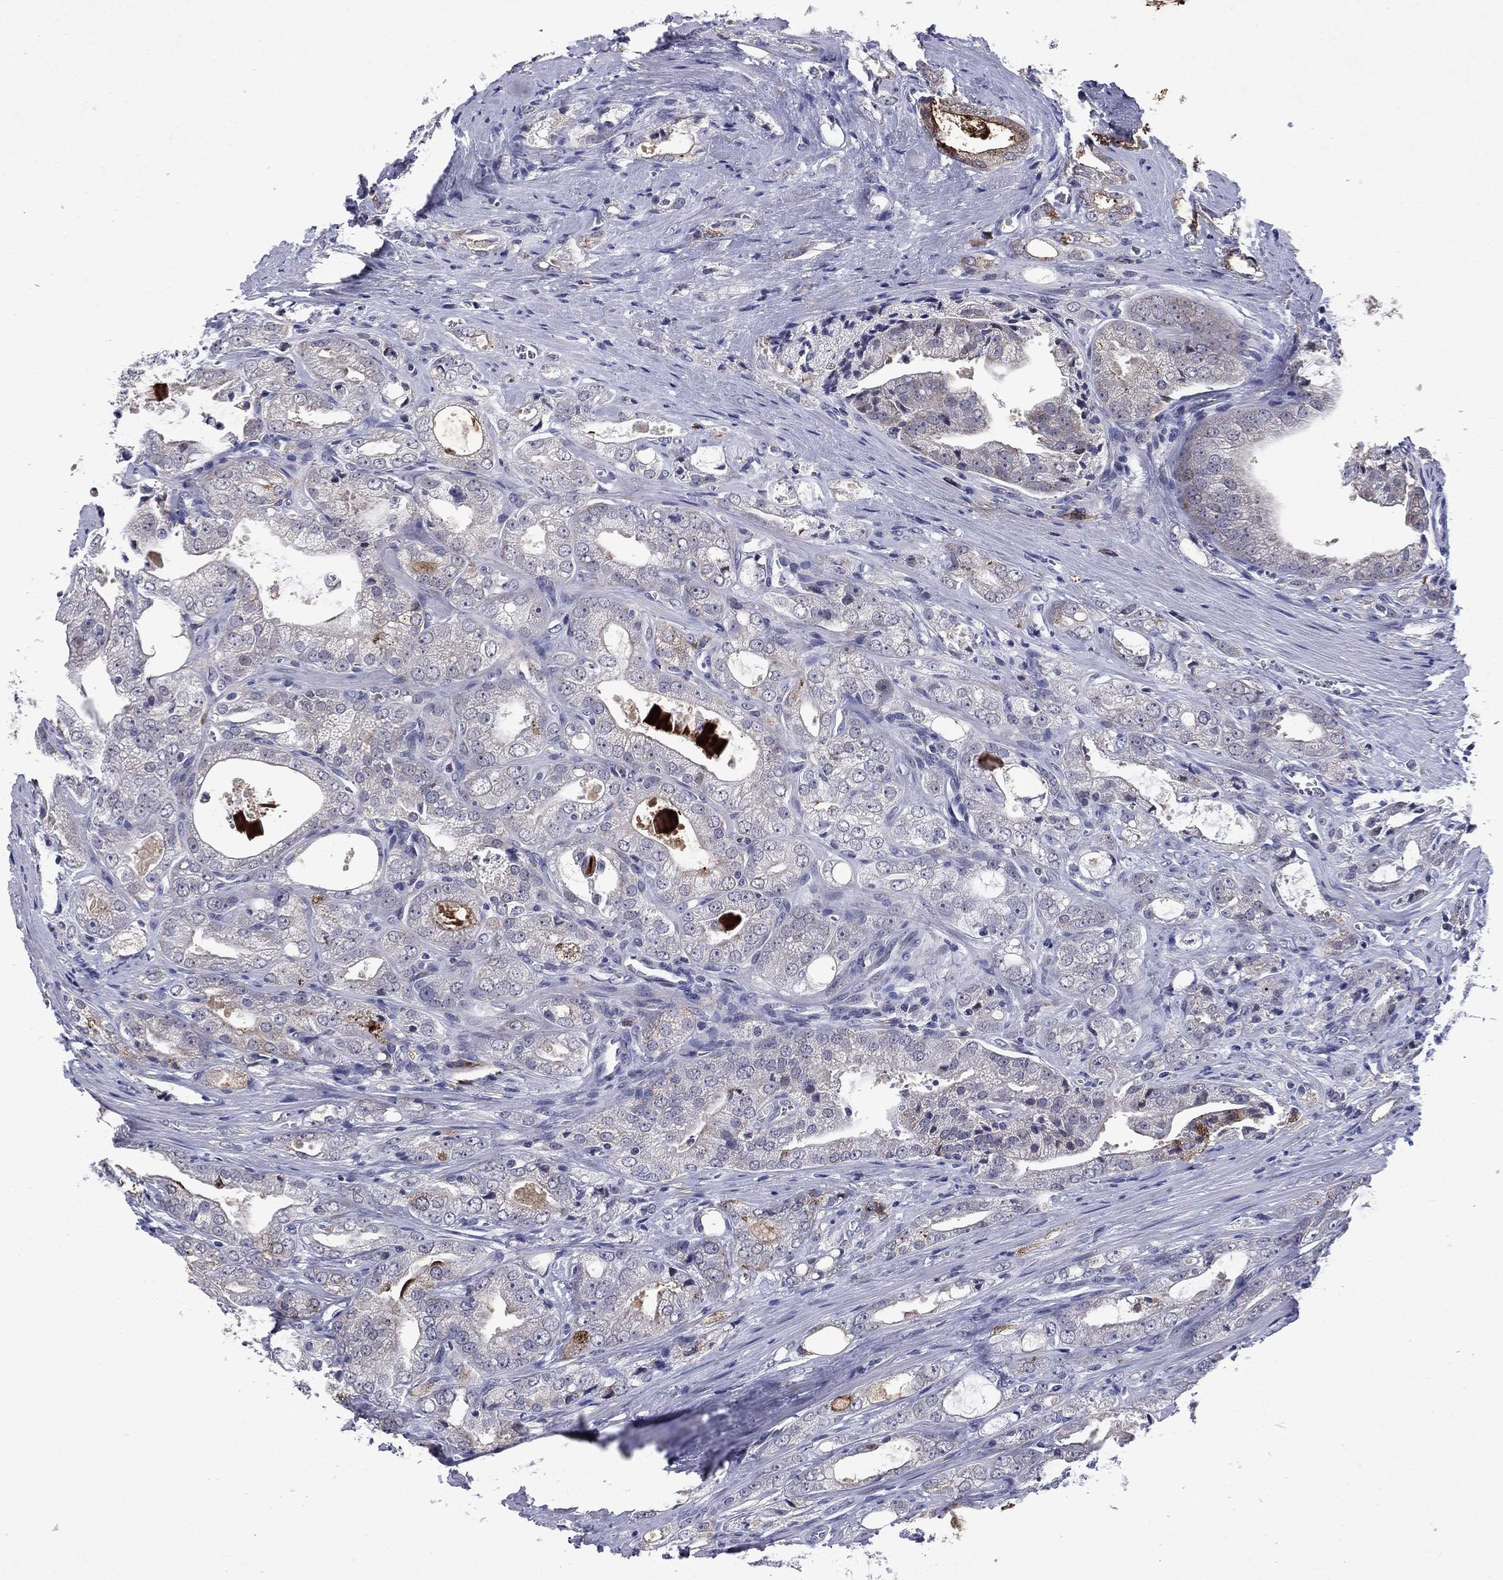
{"staining": {"intensity": "negative", "quantity": "none", "location": "none"}, "tissue": "prostate cancer", "cell_type": "Tumor cells", "image_type": "cancer", "snomed": [{"axis": "morphology", "description": "Adenocarcinoma, NOS"}, {"axis": "morphology", "description": "Adenocarcinoma, High grade"}, {"axis": "topography", "description": "Prostate"}], "caption": "Image shows no significant protein staining in tumor cells of adenocarcinoma (prostate).", "gene": "ECM1", "patient": {"sex": "male", "age": 70}}